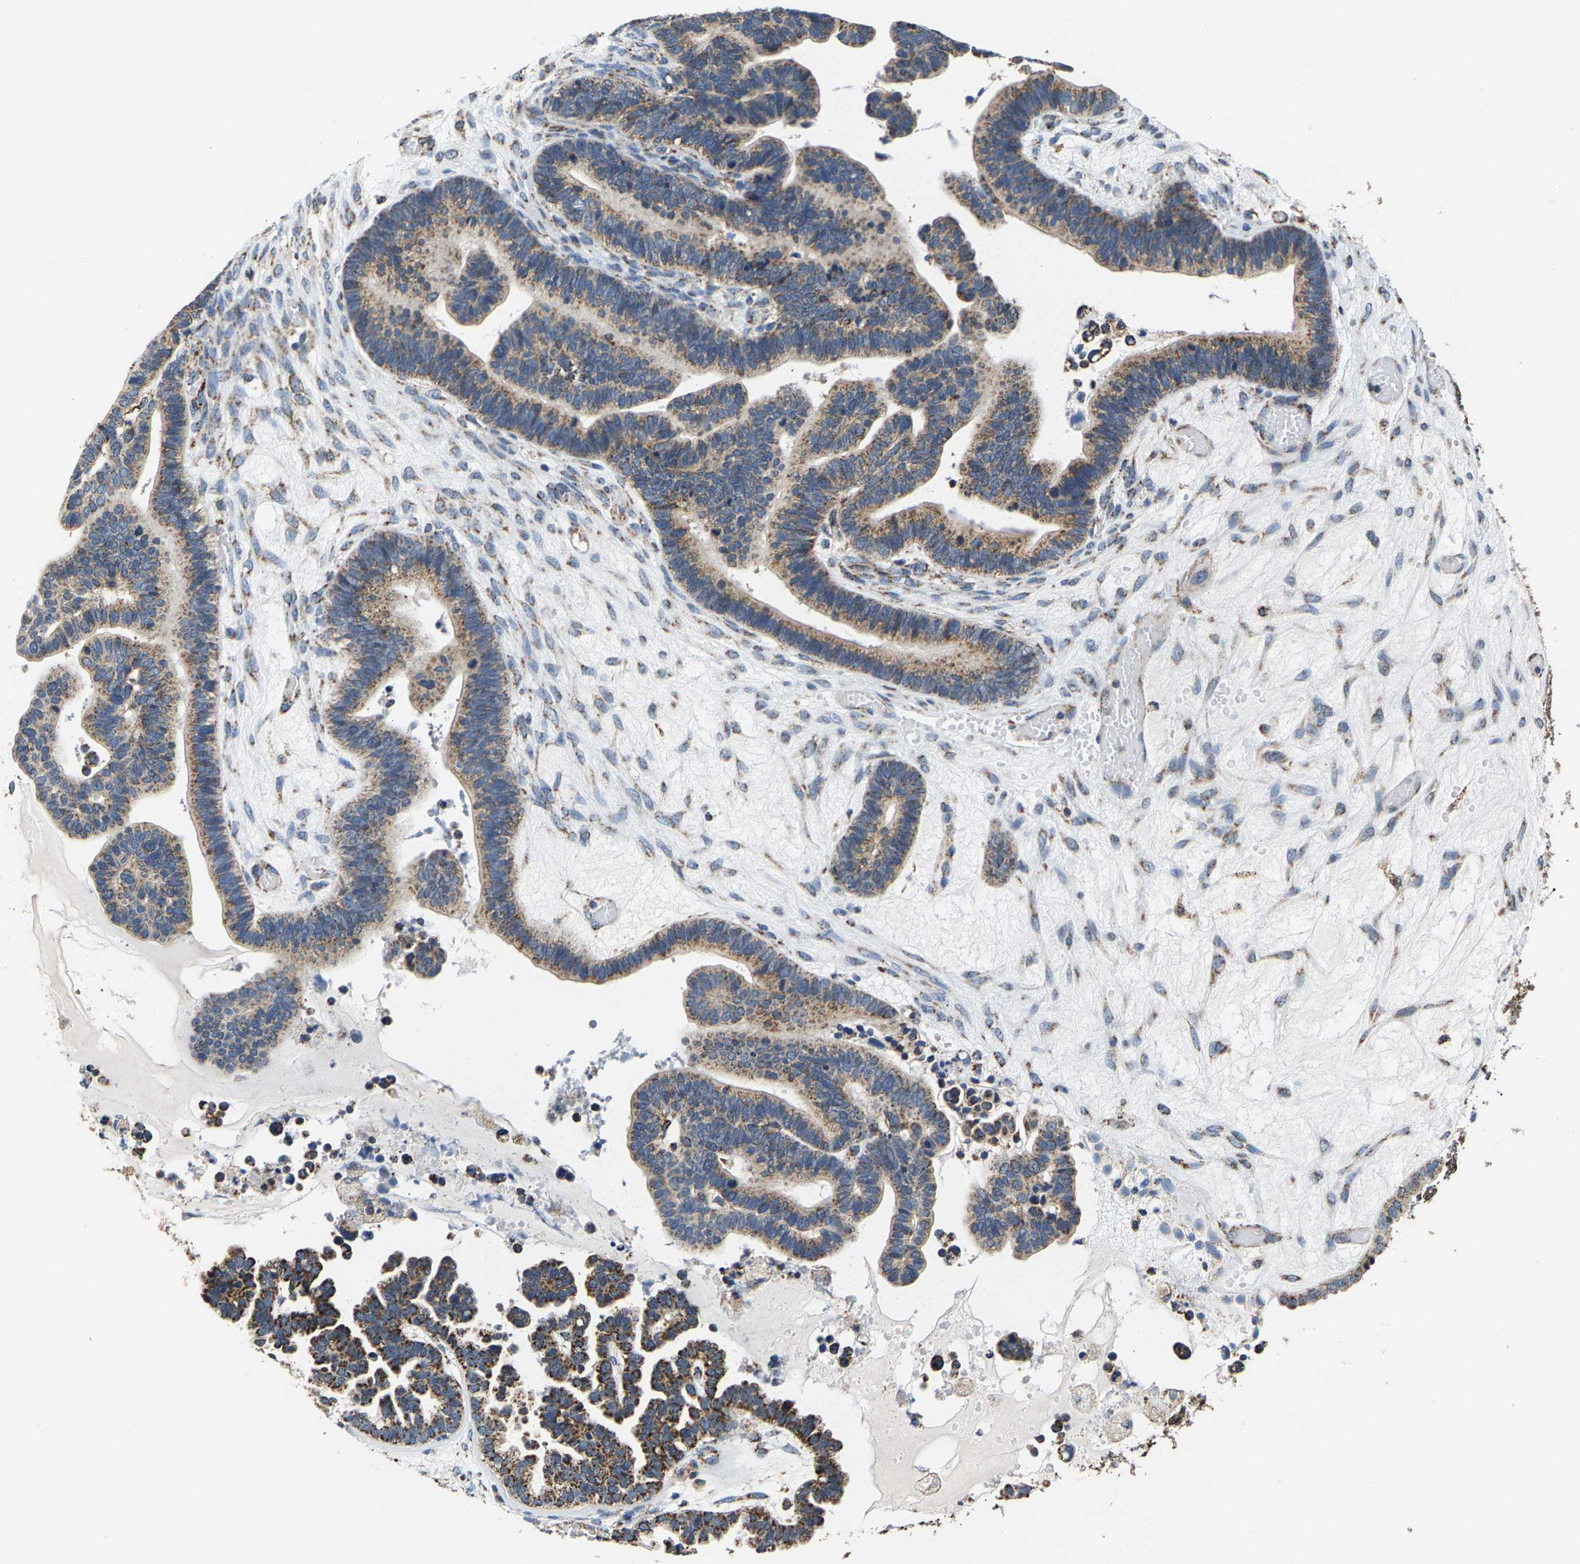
{"staining": {"intensity": "moderate", "quantity": ">75%", "location": "cytoplasmic/membranous"}, "tissue": "ovarian cancer", "cell_type": "Tumor cells", "image_type": "cancer", "snomed": [{"axis": "morphology", "description": "Cystadenocarcinoma, serous, NOS"}, {"axis": "topography", "description": "Ovary"}], "caption": "Tumor cells display moderate cytoplasmic/membranous positivity in about >75% of cells in serous cystadenocarcinoma (ovarian). (DAB (3,3'-diaminobenzidine) = brown stain, brightfield microscopy at high magnification).", "gene": "SHMT2", "patient": {"sex": "female", "age": 56}}